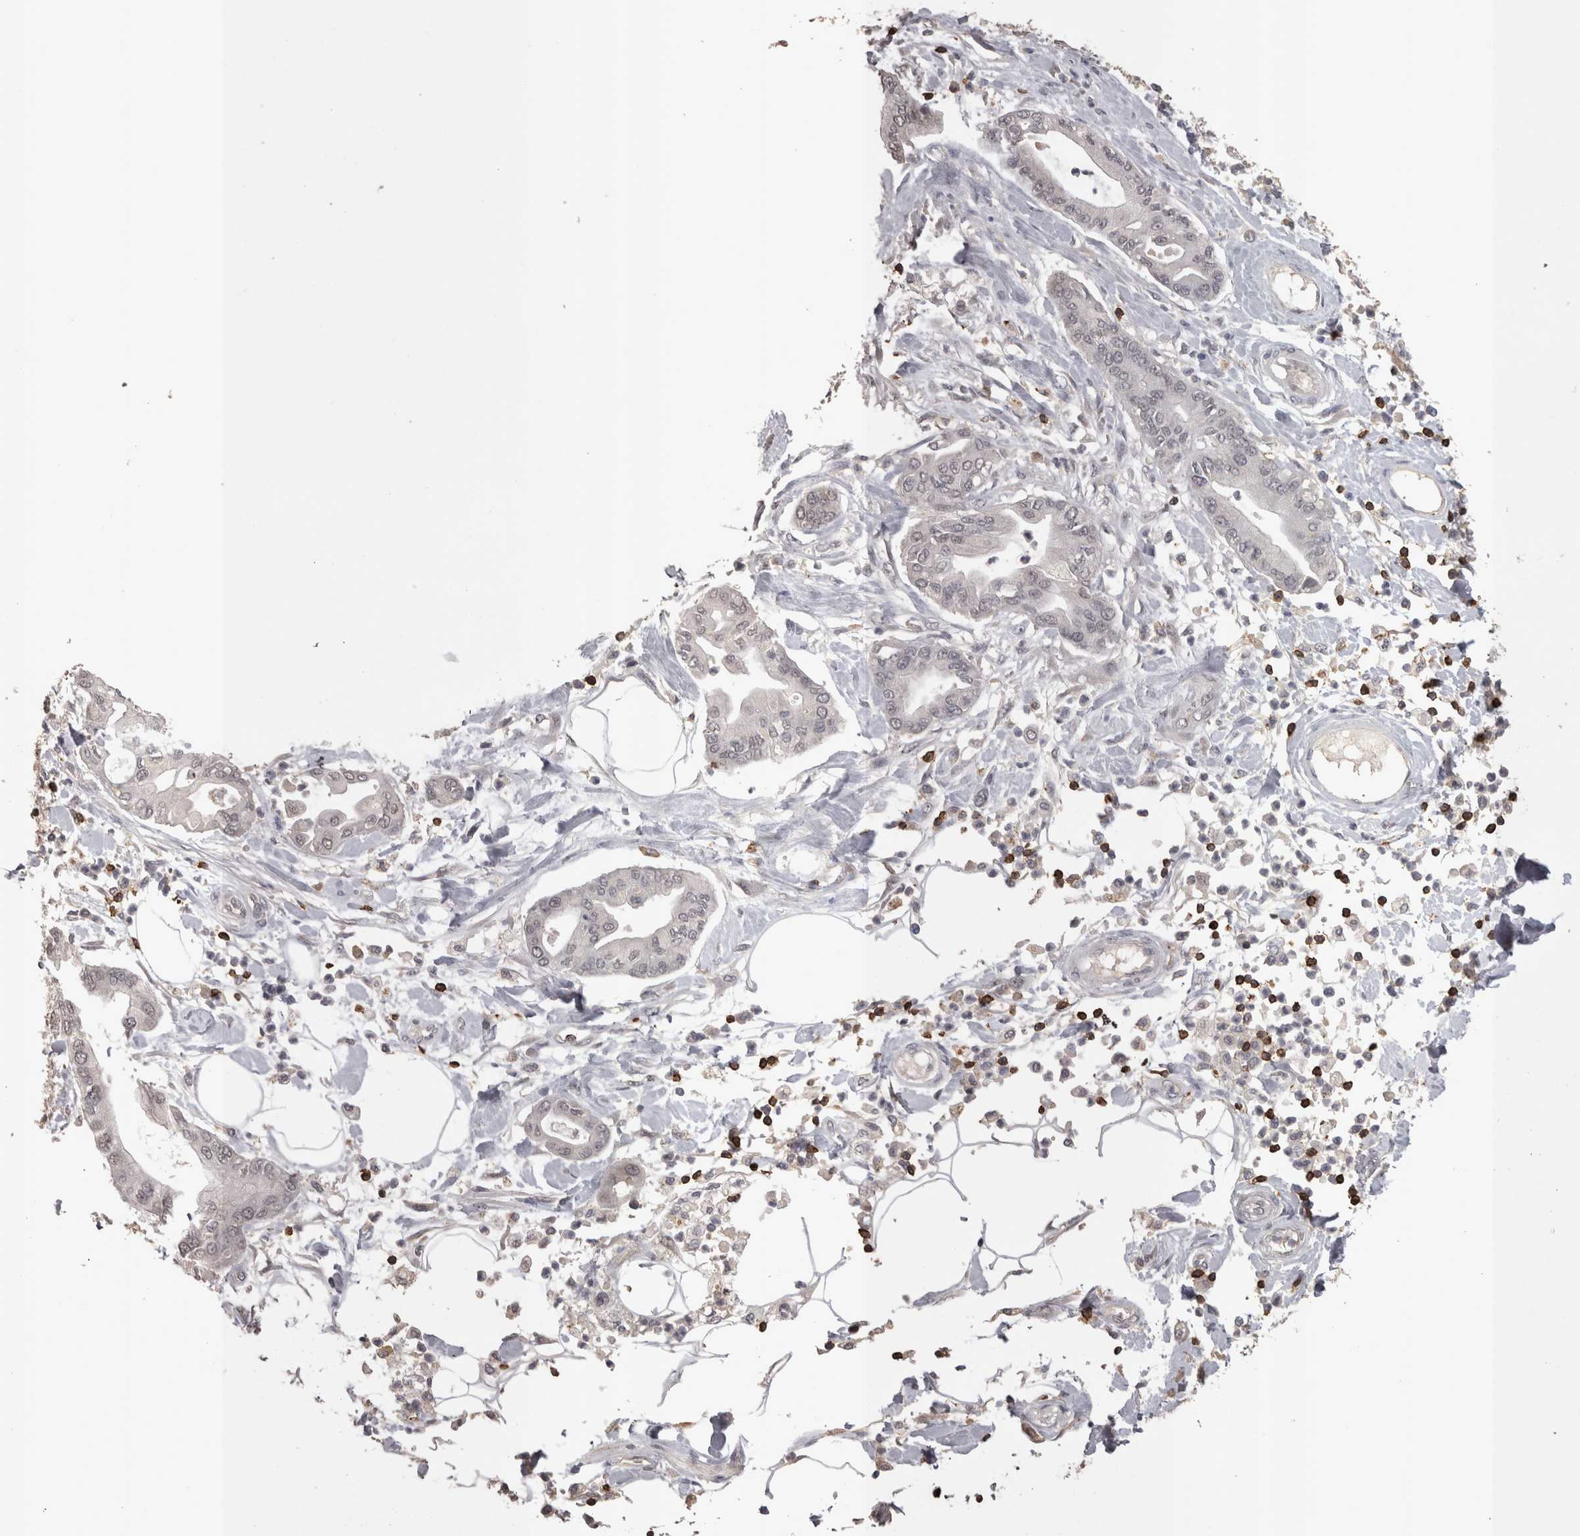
{"staining": {"intensity": "weak", "quantity": "<25%", "location": "nuclear"}, "tissue": "pancreatic cancer", "cell_type": "Tumor cells", "image_type": "cancer", "snomed": [{"axis": "morphology", "description": "Adenocarcinoma, NOS"}, {"axis": "morphology", "description": "Adenocarcinoma, metastatic, NOS"}, {"axis": "topography", "description": "Lymph node"}, {"axis": "topography", "description": "Pancreas"}, {"axis": "topography", "description": "Duodenum"}], "caption": "This is an immunohistochemistry (IHC) histopathology image of pancreatic cancer (adenocarcinoma). There is no staining in tumor cells.", "gene": "SKAP1", "patient": {"sex": "female", "age": 64}}